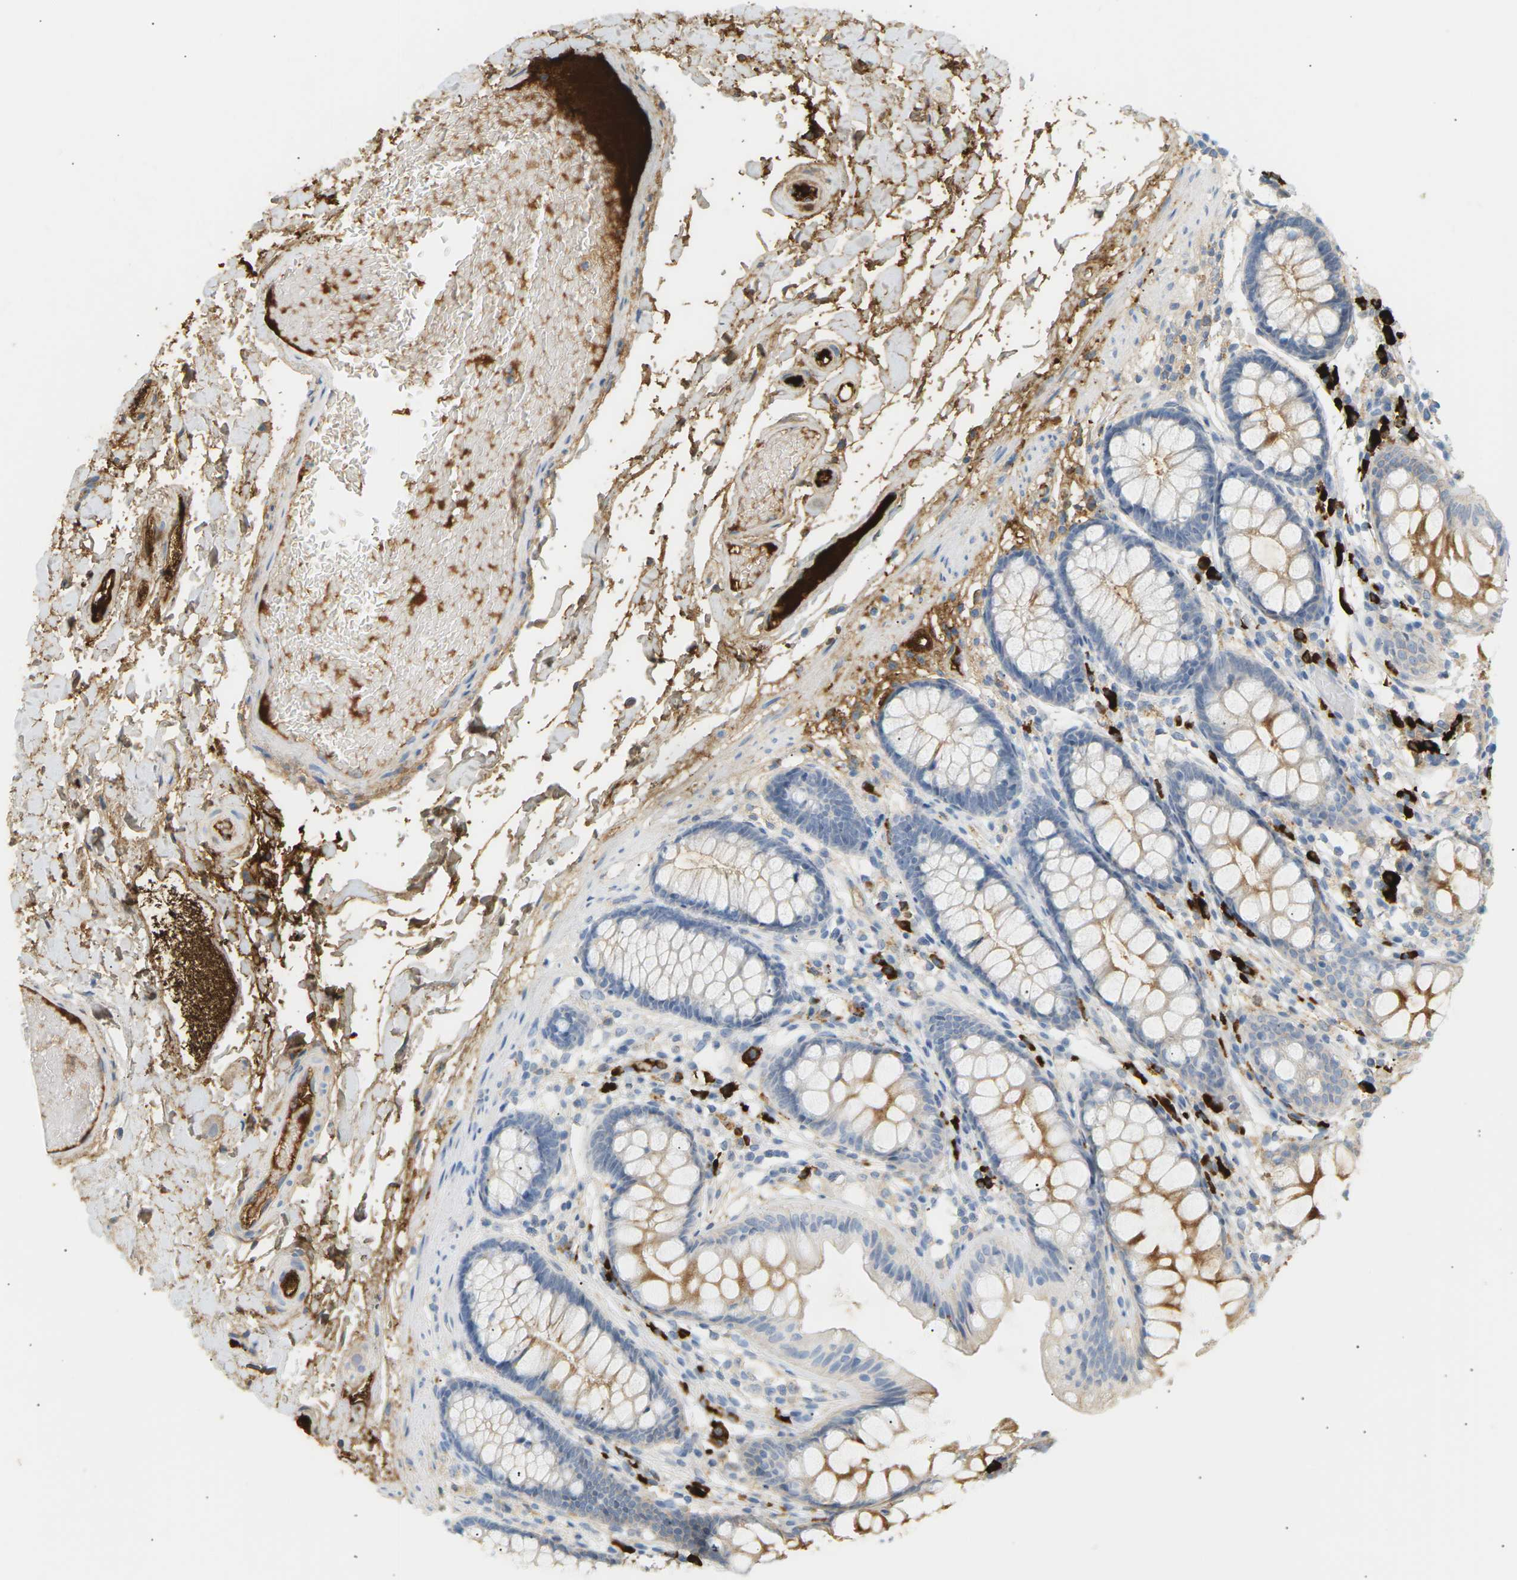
{"staining": {"intensity": "strong", "quantity": ">75%", "location": "cytoplasmic/membranous"}, "tissue": "colon", "cell_type": "Endothelial cells", "image_type": "normal", "snomed": [{"axis": "morphology", "description": "Normal tissue, NOS"}, {"axis": "topography", "description": "Colon"}], "caption": "DAB (3,3'-diaminobenzidine) immunohistochemical staining of benign human colon reveals strong cytoplasmic/membranous protein positivity in about >75% of endothelial cells.", "gene": "IGLC3", "patient": {"sex": "female", "age": 56}}